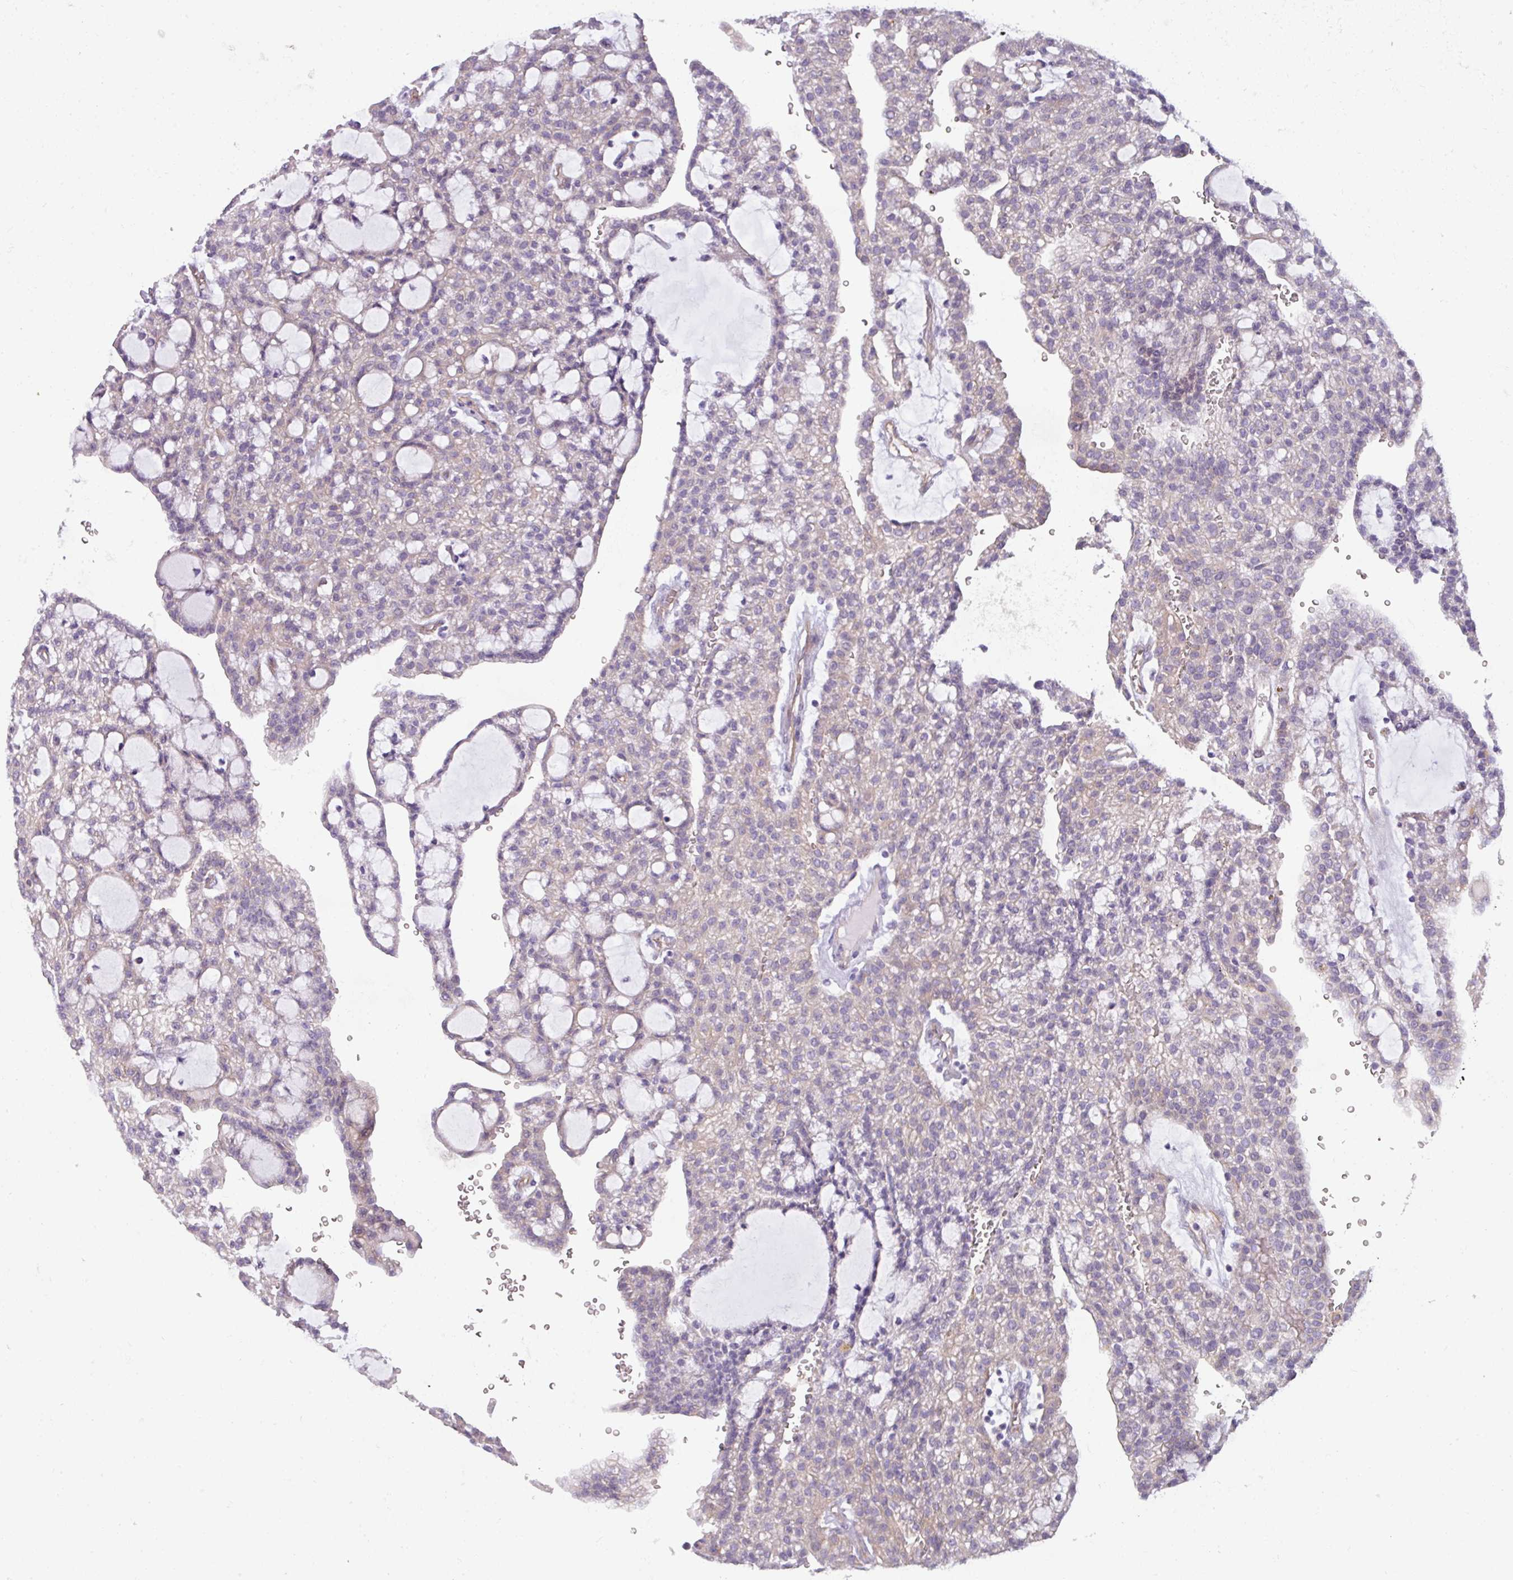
{"staining": {"intensity": "negative", "quantity": "none", "location": "none"}, "tissue": "renal cancer", "cell_type": "Tumor cells", "image_type": "cancer", "snomed": [{"axis": "morphology", "description": "Adenocarcinoma, NOS"}, {"axis": "topography", "description": "Kidney"}], "caption": "Immunohistochemistry (IHC) histopathology image of renal cancer (adenocarcinoma) stained for a protein (brown), which shows no staining in tumor cells.", "gene": "BUD23", "patient": {"sex": "male", "age": 63}}